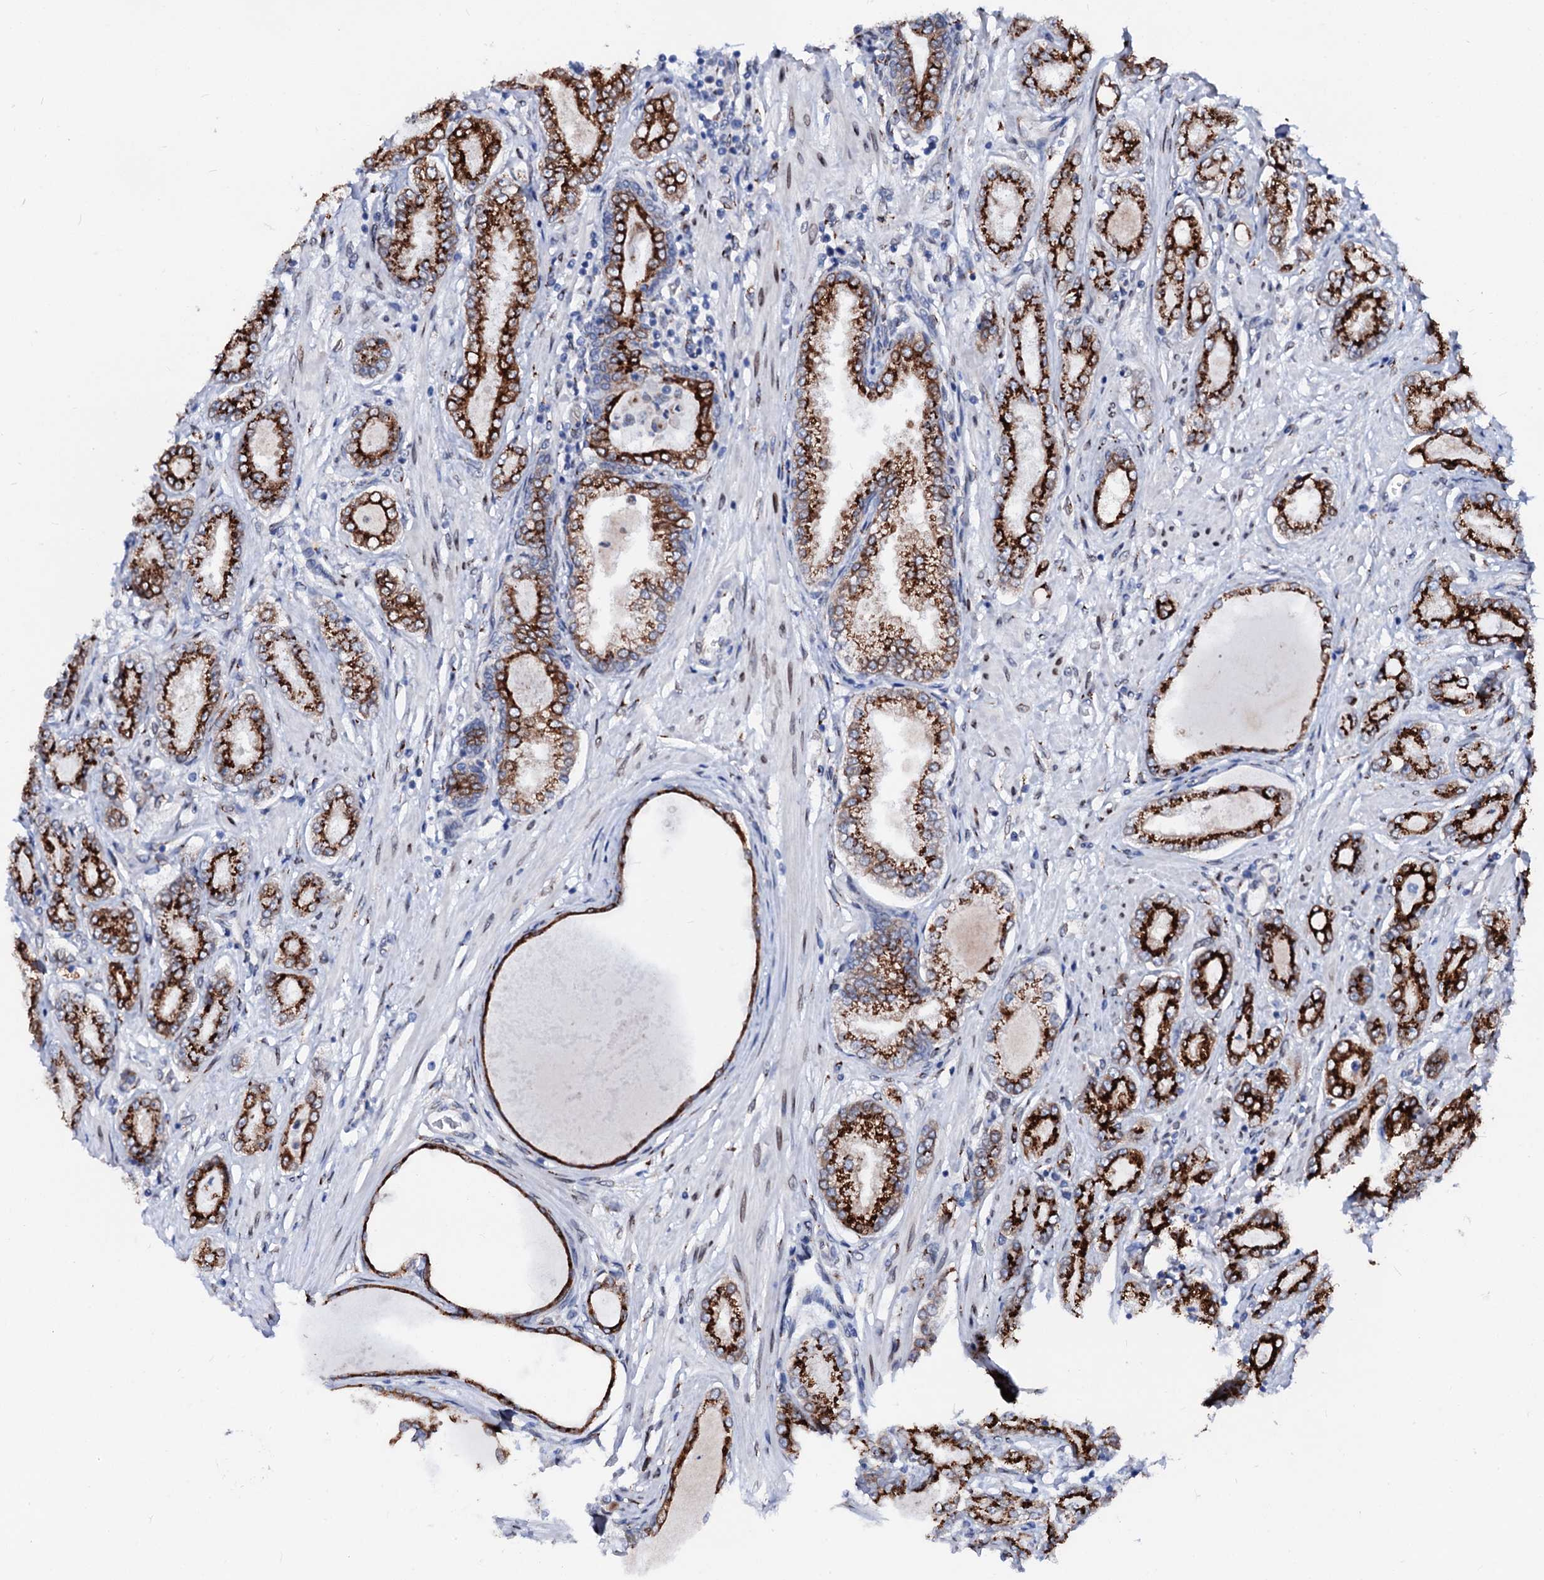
{"staining": {"intensity": "strong", "quantity": ">75%", "location": "cytoplasmic/membranous"}, "tissue": "prostate cancer", "cell_type": "Tumor cells", "image_type": "cancer", "snomed": [{"axis": "morphology", "description": "Adenocarcinoma, Low grade"}, {"axis": "topography", "description": "Prostate"}], "caption": "The photomicrograph exhibits a brown stain indicating the presence of a protein in the cytoplasmic/membranous of tumor cells in adenocarcinoma (low-grade) (prostate). The protein is stained brown, and the nuclei are stained in blue (DAB (3,3'-diaminobenzidine) IHC with brightfield microscopy, high magnification).", "gene": "TMCO3", "patient": {"sex": "male", "age": 63}}